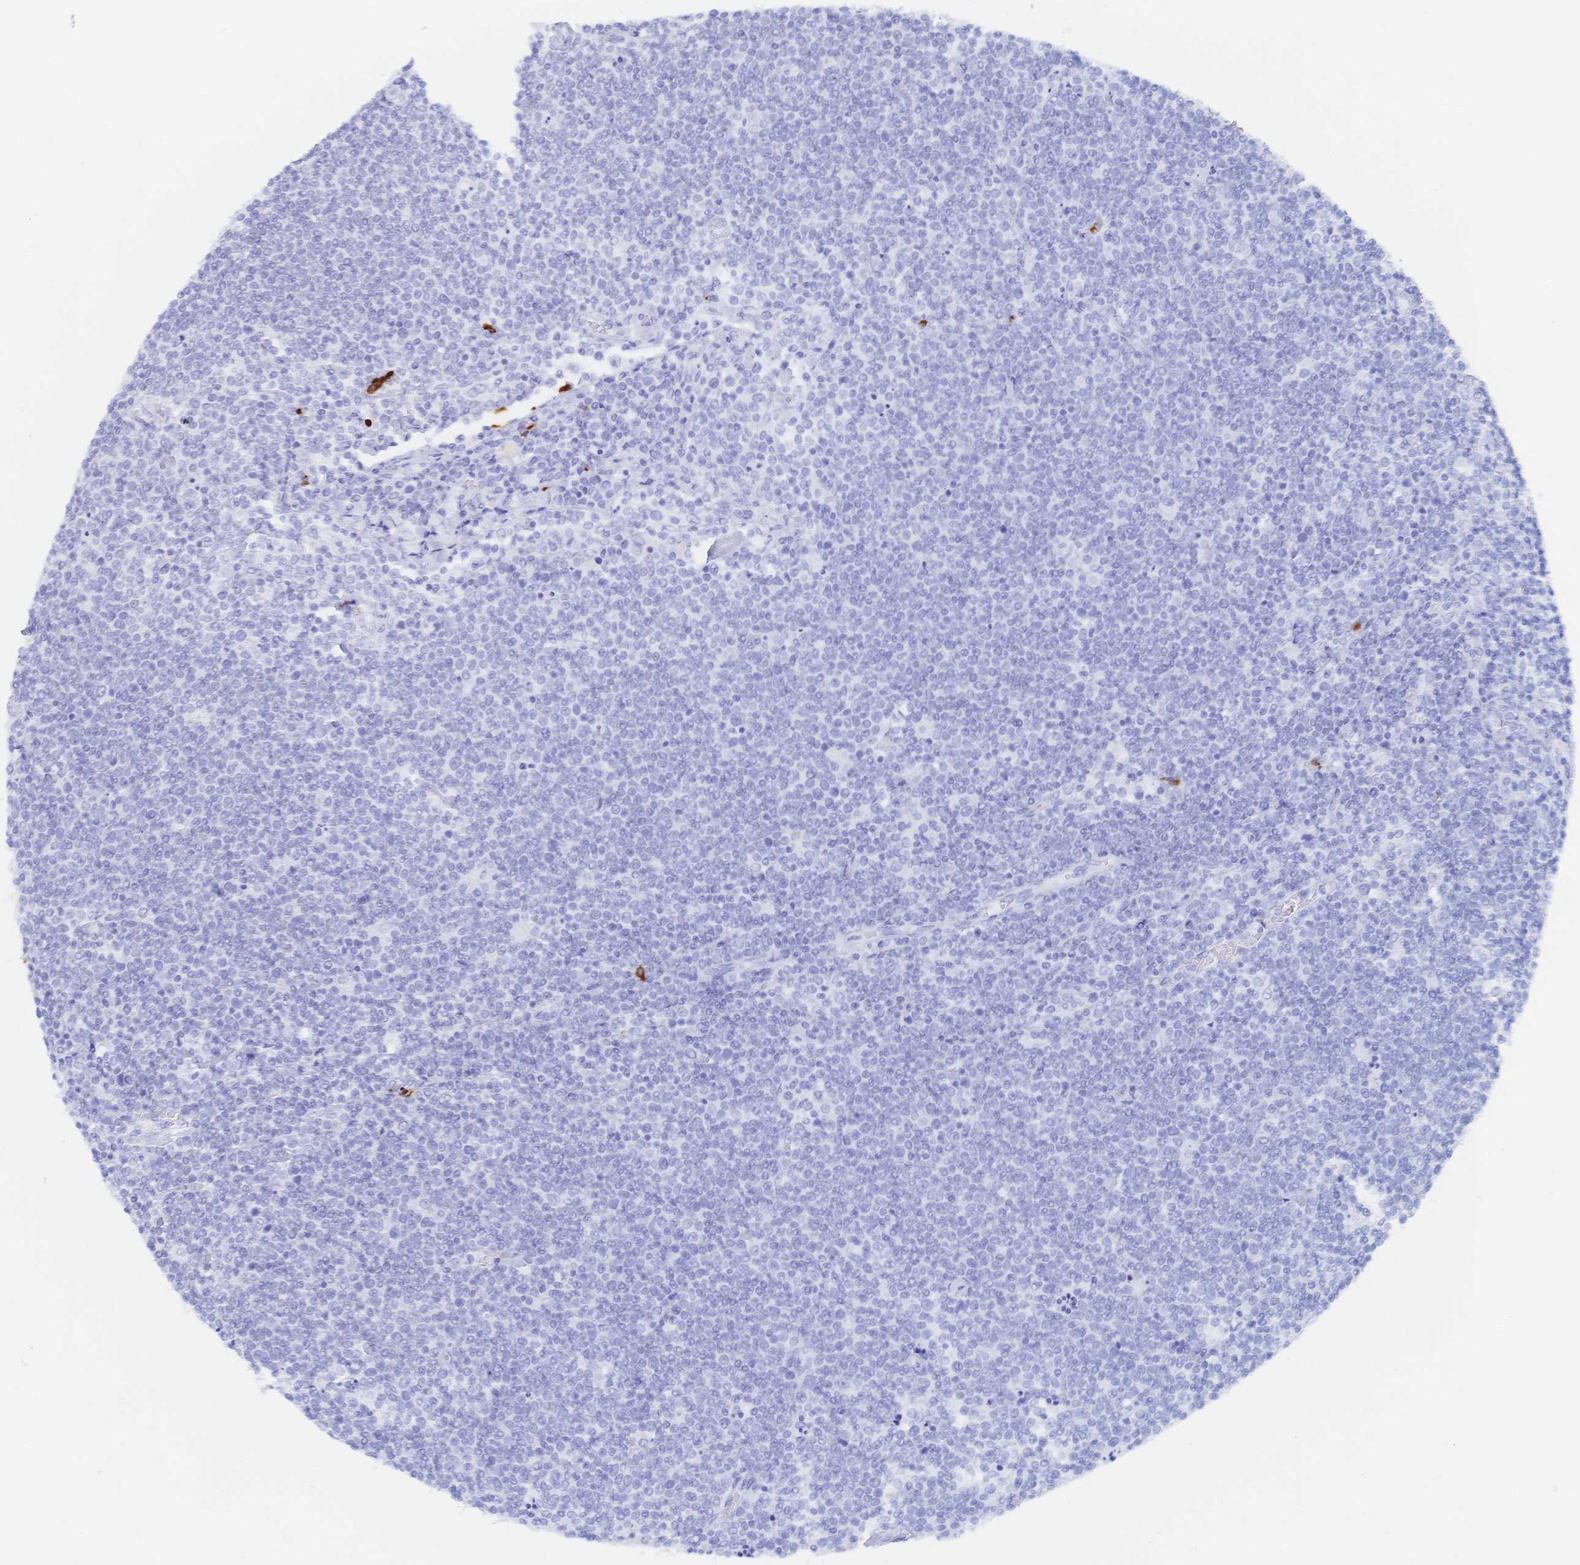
{"staining": {"intensity": "negative", "quantity": "none", "location": "none"}, "tissue": "lymphoma", "cell_type": "Tumor cells", "image_type": "cancer", "snomed": [{"axis": "morphology", "description": "Malignant lymphoma, non-Hodgkin's type, High grade"}, {"axis": "topography", "description": "Lymph node"}], "caption": "Immunohistochemical staining of human high-grade malignant lymphoma, non-Hodgkin's type demonstrates no significant positivity in tumor cells. (DAB (3,3'-diaminobenzidine) IHC, high magnification).", "gene": "IL2RB", "patient": {"sex": "male", "age": 61}}